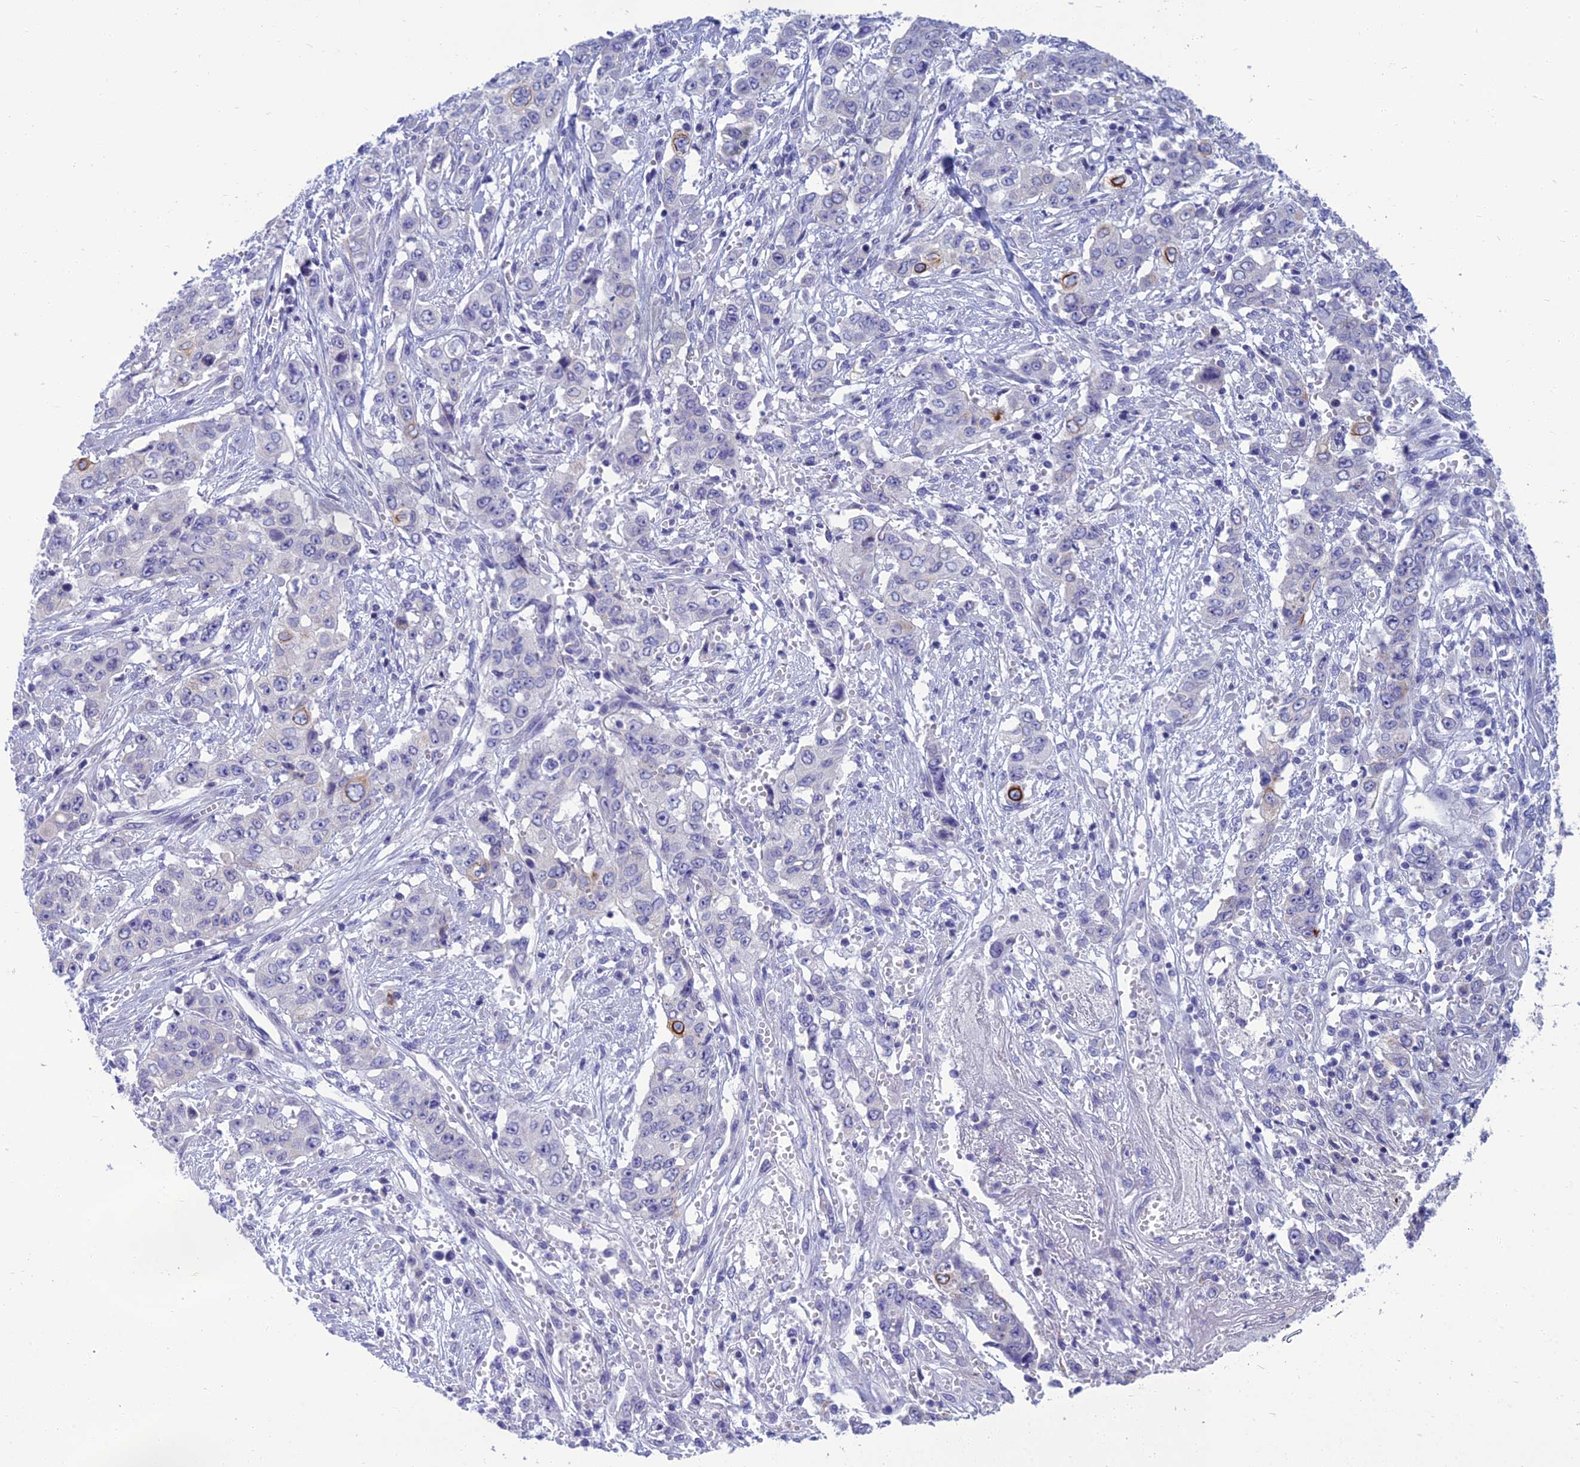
{"staining": {"intensity": "negative", "quantity": "none", "location": "none"}, "tissue": "stomach cancer", "cell_type": "Tumor cells", "image_type": "cancer", "snomed": [{"axis": "morphology", "description": "Normal tissue, NOS"}, {"axis": "morphology", "description": "Adenocarcinoma, NOS"}, {"axis": "topography", "description": "Stomach"}], "caption": "Immunohistochemical staining of stomach cancer (adenocarcinoma) reveals no significant staining in tumor cells. (Stains: DAB immunohistochemistry (IHC) with hematoxylin counter stain, Microscopy: brightfield microscopy at high magnification).", "gene": "SPTLC3", "patient": {"sex": "female", "age": 64}}